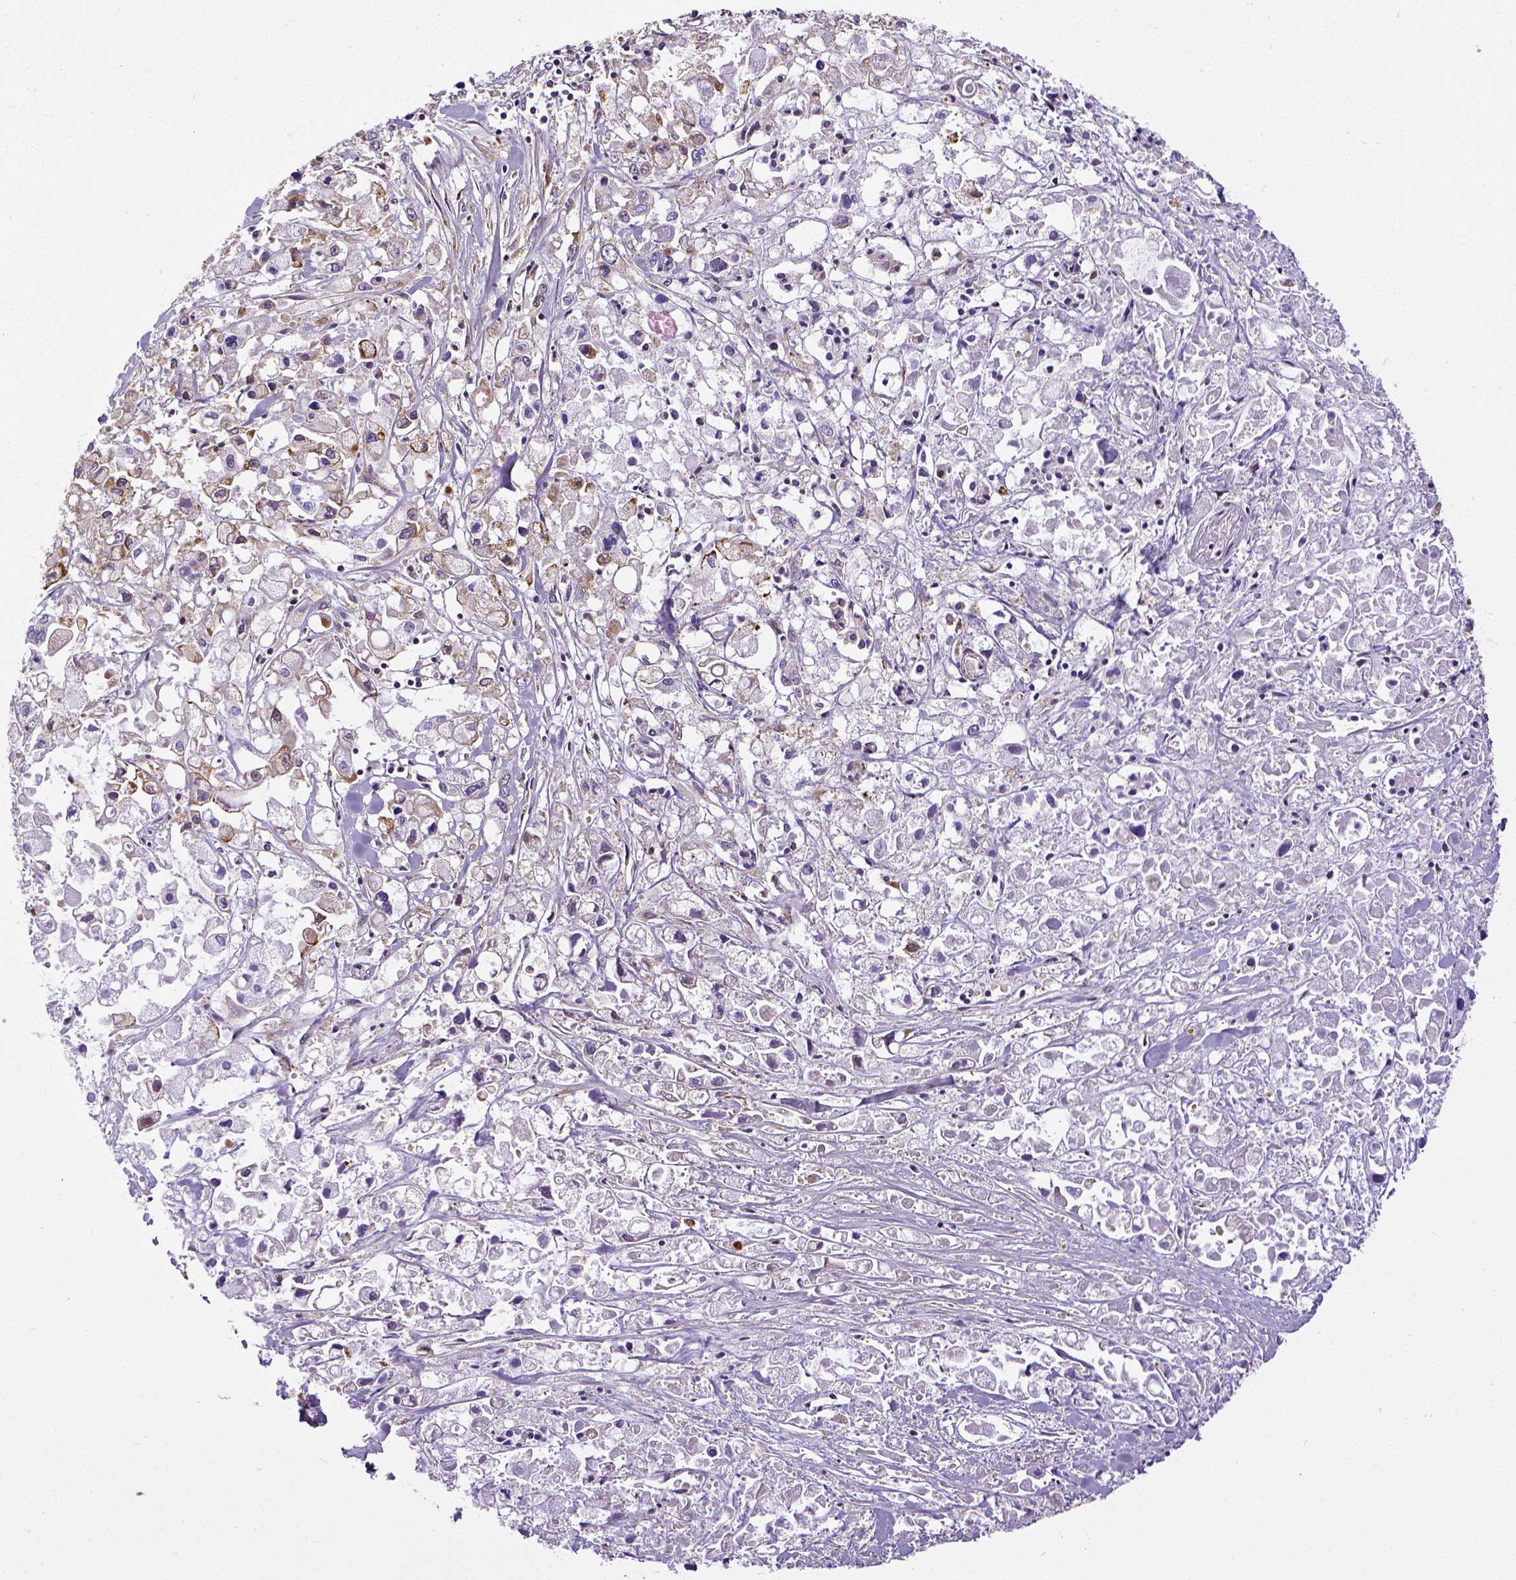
{"staining": {"intensity": "weak", "quantity": "<25%", "location": "cytoplasmic/membranous"}, "tissue": "pancreatic cancer", "cell_type": "Tumor cells", "image_type": "cancer", "snomed": [{"axis": "morphology", "description": "Adenocarcinoma, NOS"}, {"axis": "topography", "description": "Pancreas"}], "caption": "This histopathology image is of pancreatic adenocarcinoma stained with immunohistochemistry to label a protein in brown with the nuclei are counter-stained blue. There is no expression in tumor cells.", "gene": "MTDH", "patient": {"sex": "male", "age": 71}}